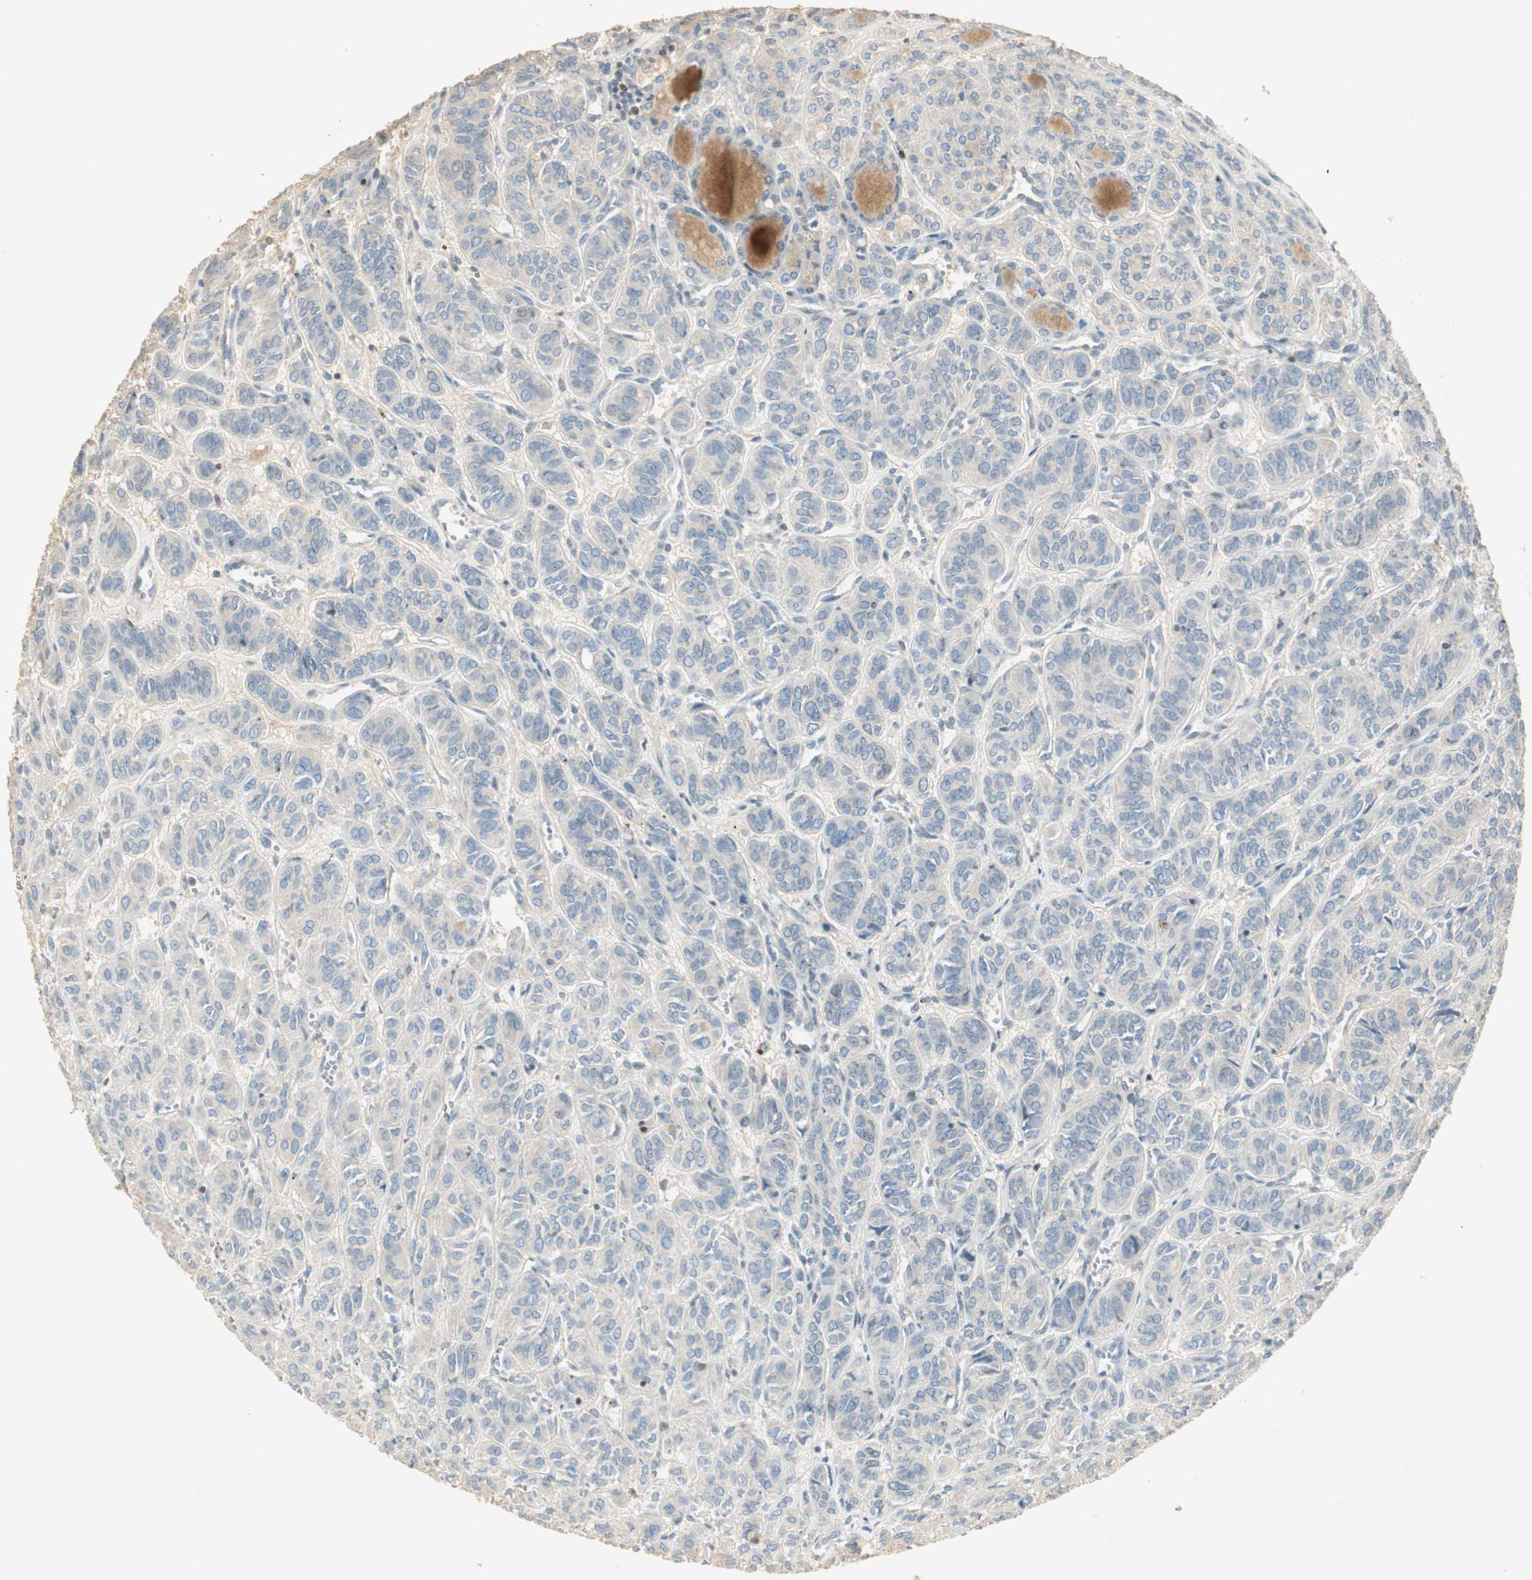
{"staining": {"intensity": "negative", "quantity": "none", "location": "none"}, "tissue": "thyroid cancer", "cell_type": "Tumor cells", "image_type": "cancer", "snomed": [{"axis": "morphology", "description": "Follicular adenoma carcinoma, NOS"}, {"axis": "topography", "description": "Thyroid gland"}], "caption": "Follicular adenoma carcinoma (thyroid) was stained to show a protein in brown. There is no significant staining in tumor cells.", "gene": "RUNX2", "patient": {"sex": "female", "age": 71}}